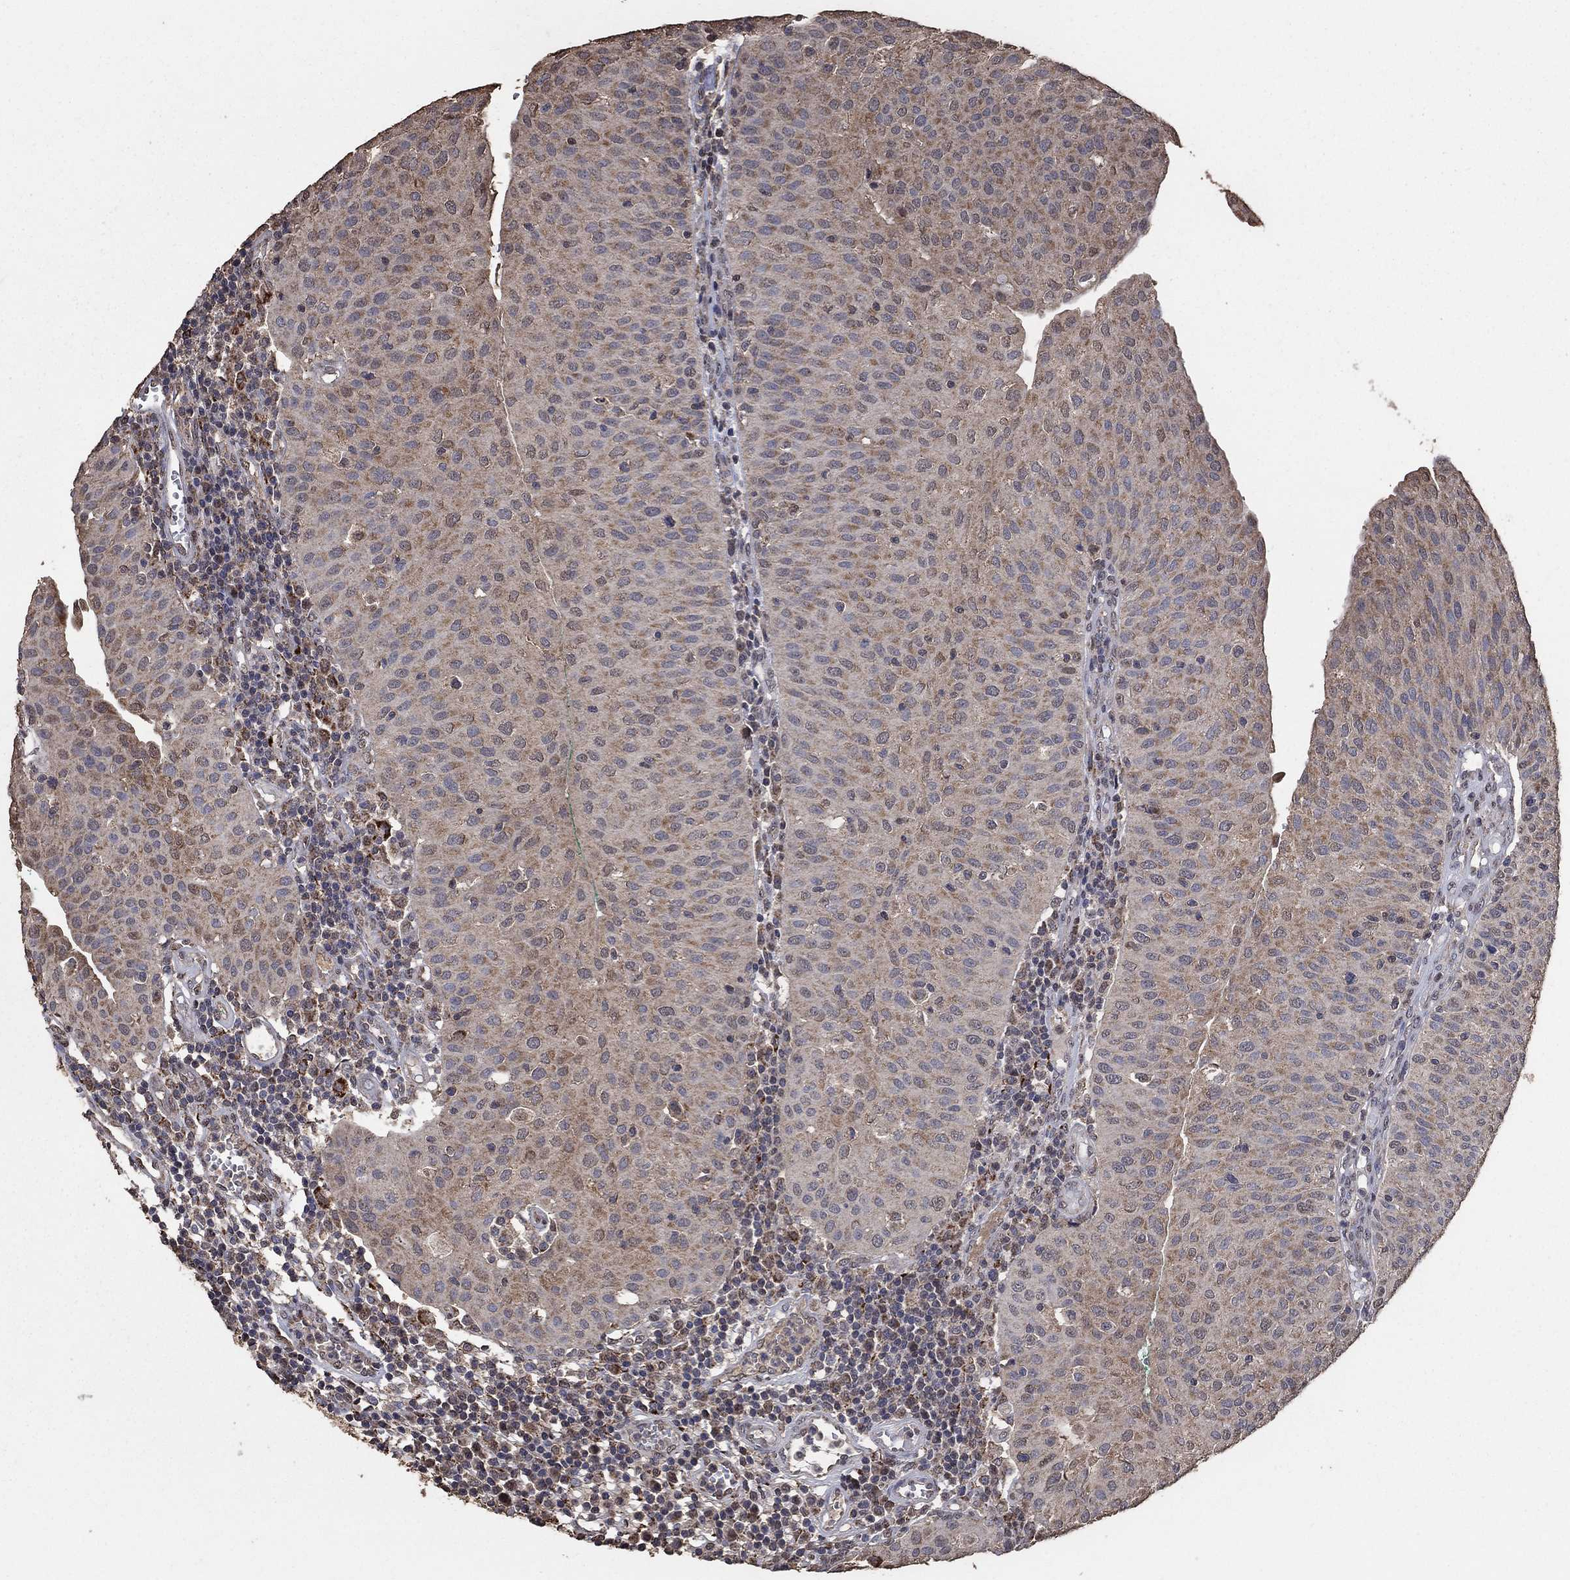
{"staining": {"intensity": "moderate", "quantity": "25%-75%", "location": "cytoplasmic/membranous"}, "tissue": "urothelial cancer", "cell_type": "Tumor cells", "image_type": "cancer", "snomed": [{"axis": "morphology", "description": "Urothelial carcinoma, Low grade"}, {"axis": "topography", "description": "Urinary bladder"}], "caption": "Immunohistochemical staining of human low-grade urothelial carcinoma exhibits medium levels of moderate cytoplasmic/membranous protein positivity in approximately 25%-75% of tumor cells.", "gene": "MRPS24", "patient": {"sex": "male", "age": 54}}